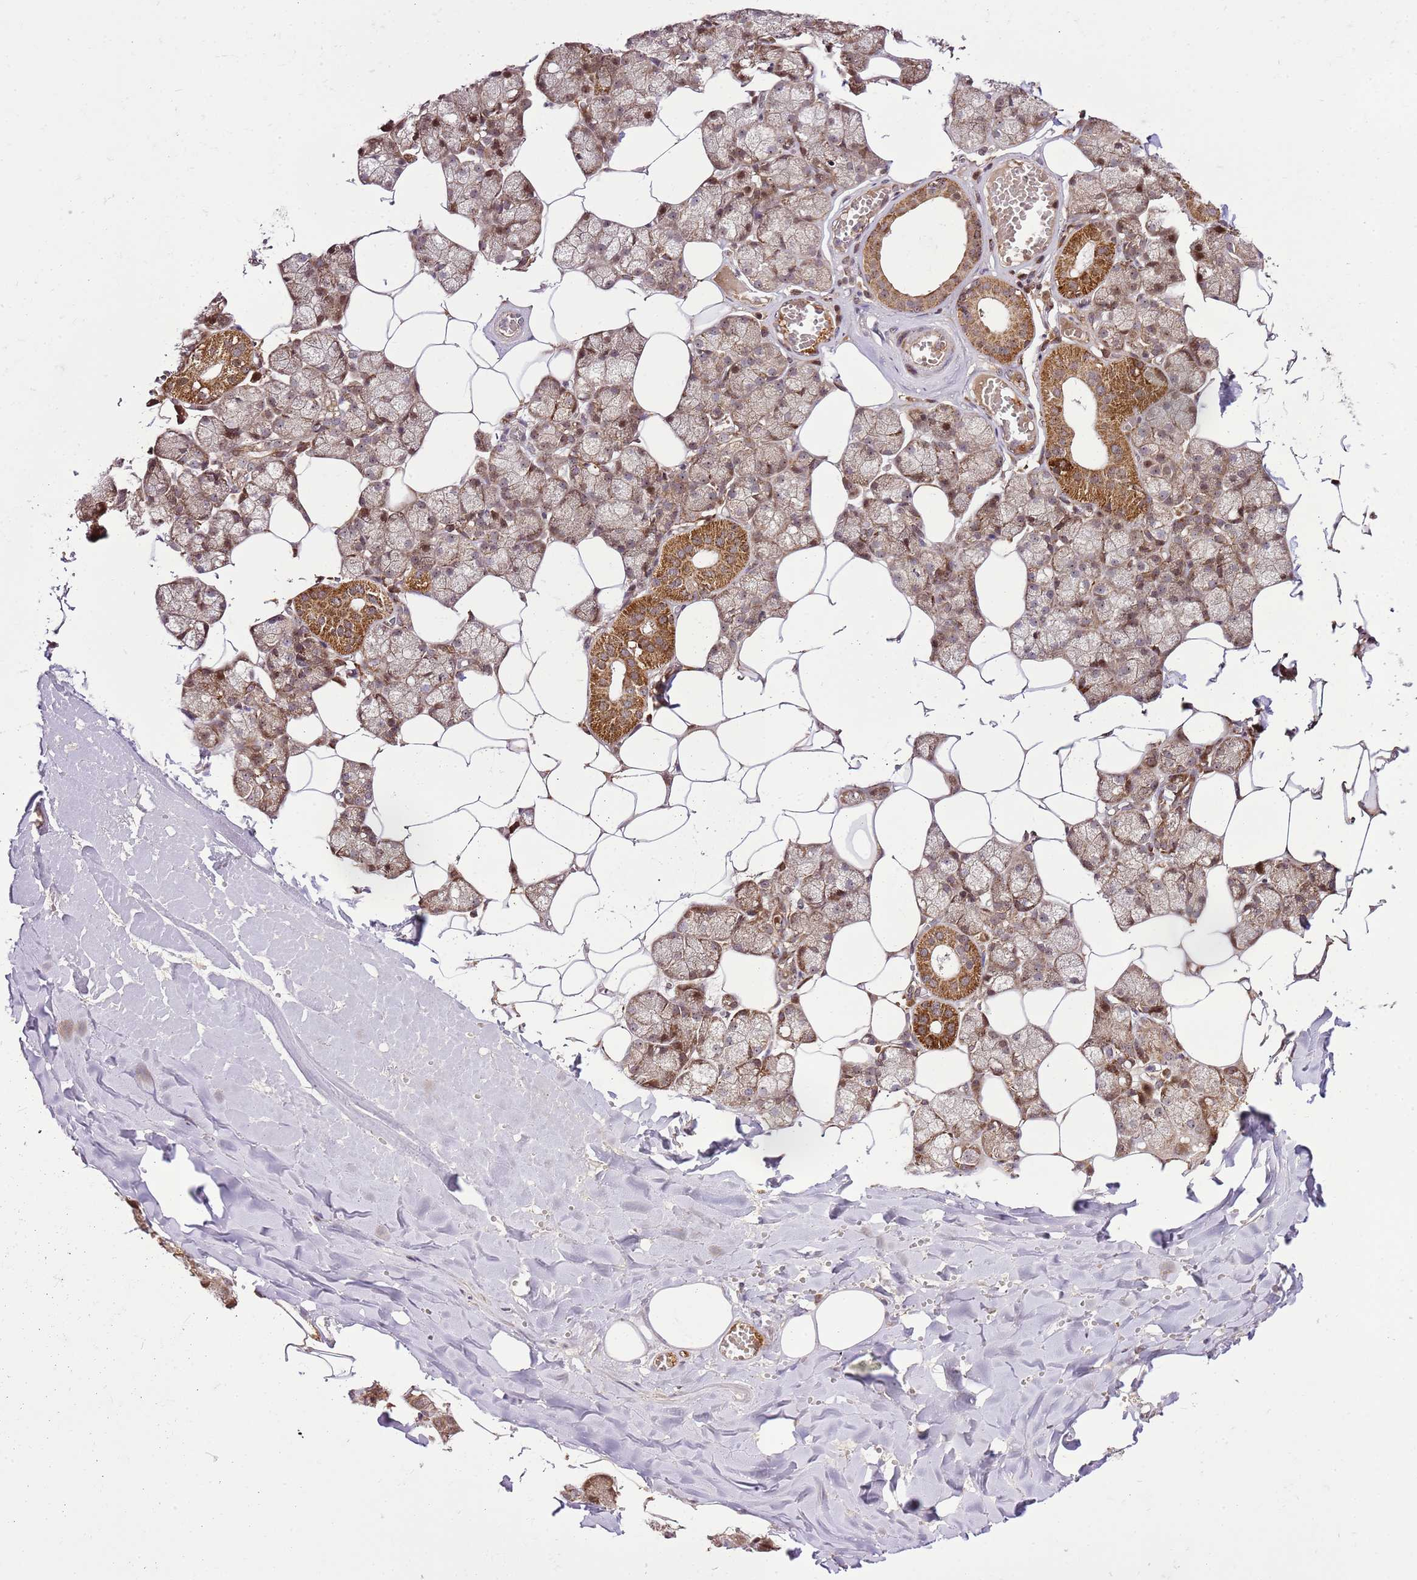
{"staining": {"intensity": "moderate", "quantity": ">75%", "location": "cytoplasmic/membranous,nuclear"}, "tissue": "salivary gland", "cell_type": "Glandular cells", "image_type": "normal", "snomed": [{"axis": "morphology", "description": "Normal tissue, NOS"}, {"axis": "topography", "description": "Salivary gland"}], "caption": "Protein positivity by immunohistochemistry exhibits moderate cytoplasmic/membranous,nuclear positivity in about >75% of glandular cells in benign salivary gland. The protein of interest is shown in brown color, while the nuclei are stained blue.", "gene": "RASA3", "patient": {"sex": "male", "age": 62}}